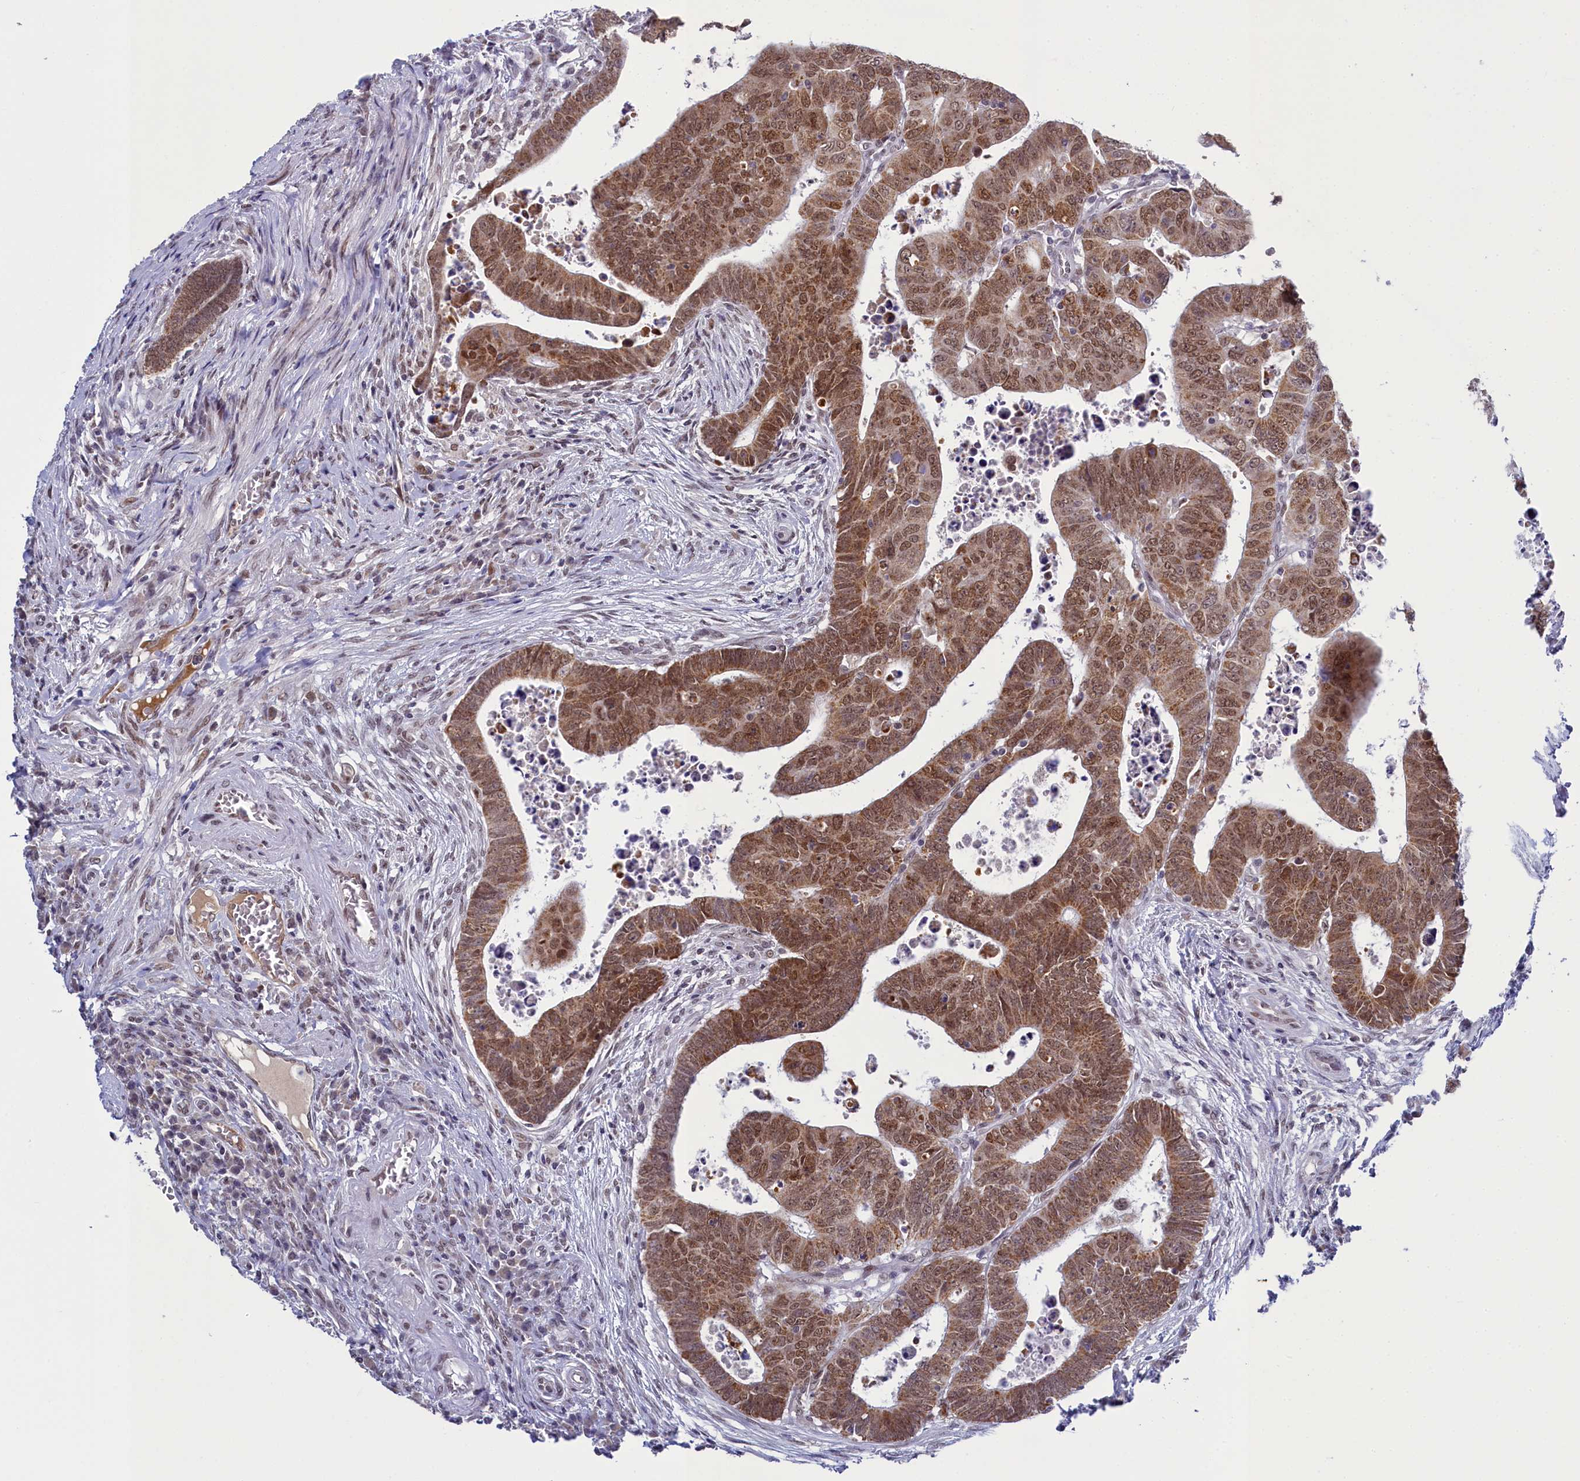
{"staining": {"intensity": "moderate", "quantity": ">75%", "location": "cytoplasmic/membranous,nuclear"}, "tissue": "colorectal cancer", "cell_type": "Tumor cells", "image_type": "cancer", "snomed": [{"axis": "morphology", "description": "Normal tissue, NOS"}, {"axis": "morphology", "description": "Adenocarcinoma, NOS"}, {"axis": "topography", "description": "Rectum"}], "caption": "Protein analysis of colorectal adenocarcinoma tissue reveals moderate cytoplasmic/membranous and nuclear expression in approximately >75% of tumor cells. The protein of interest is stained brown, and the nuclei are stained in blue (DAB IHC with brightfield microscopy, high magnification).", "gene": "PPHLN1", "patient": {"sex": "female", "age": 65}}